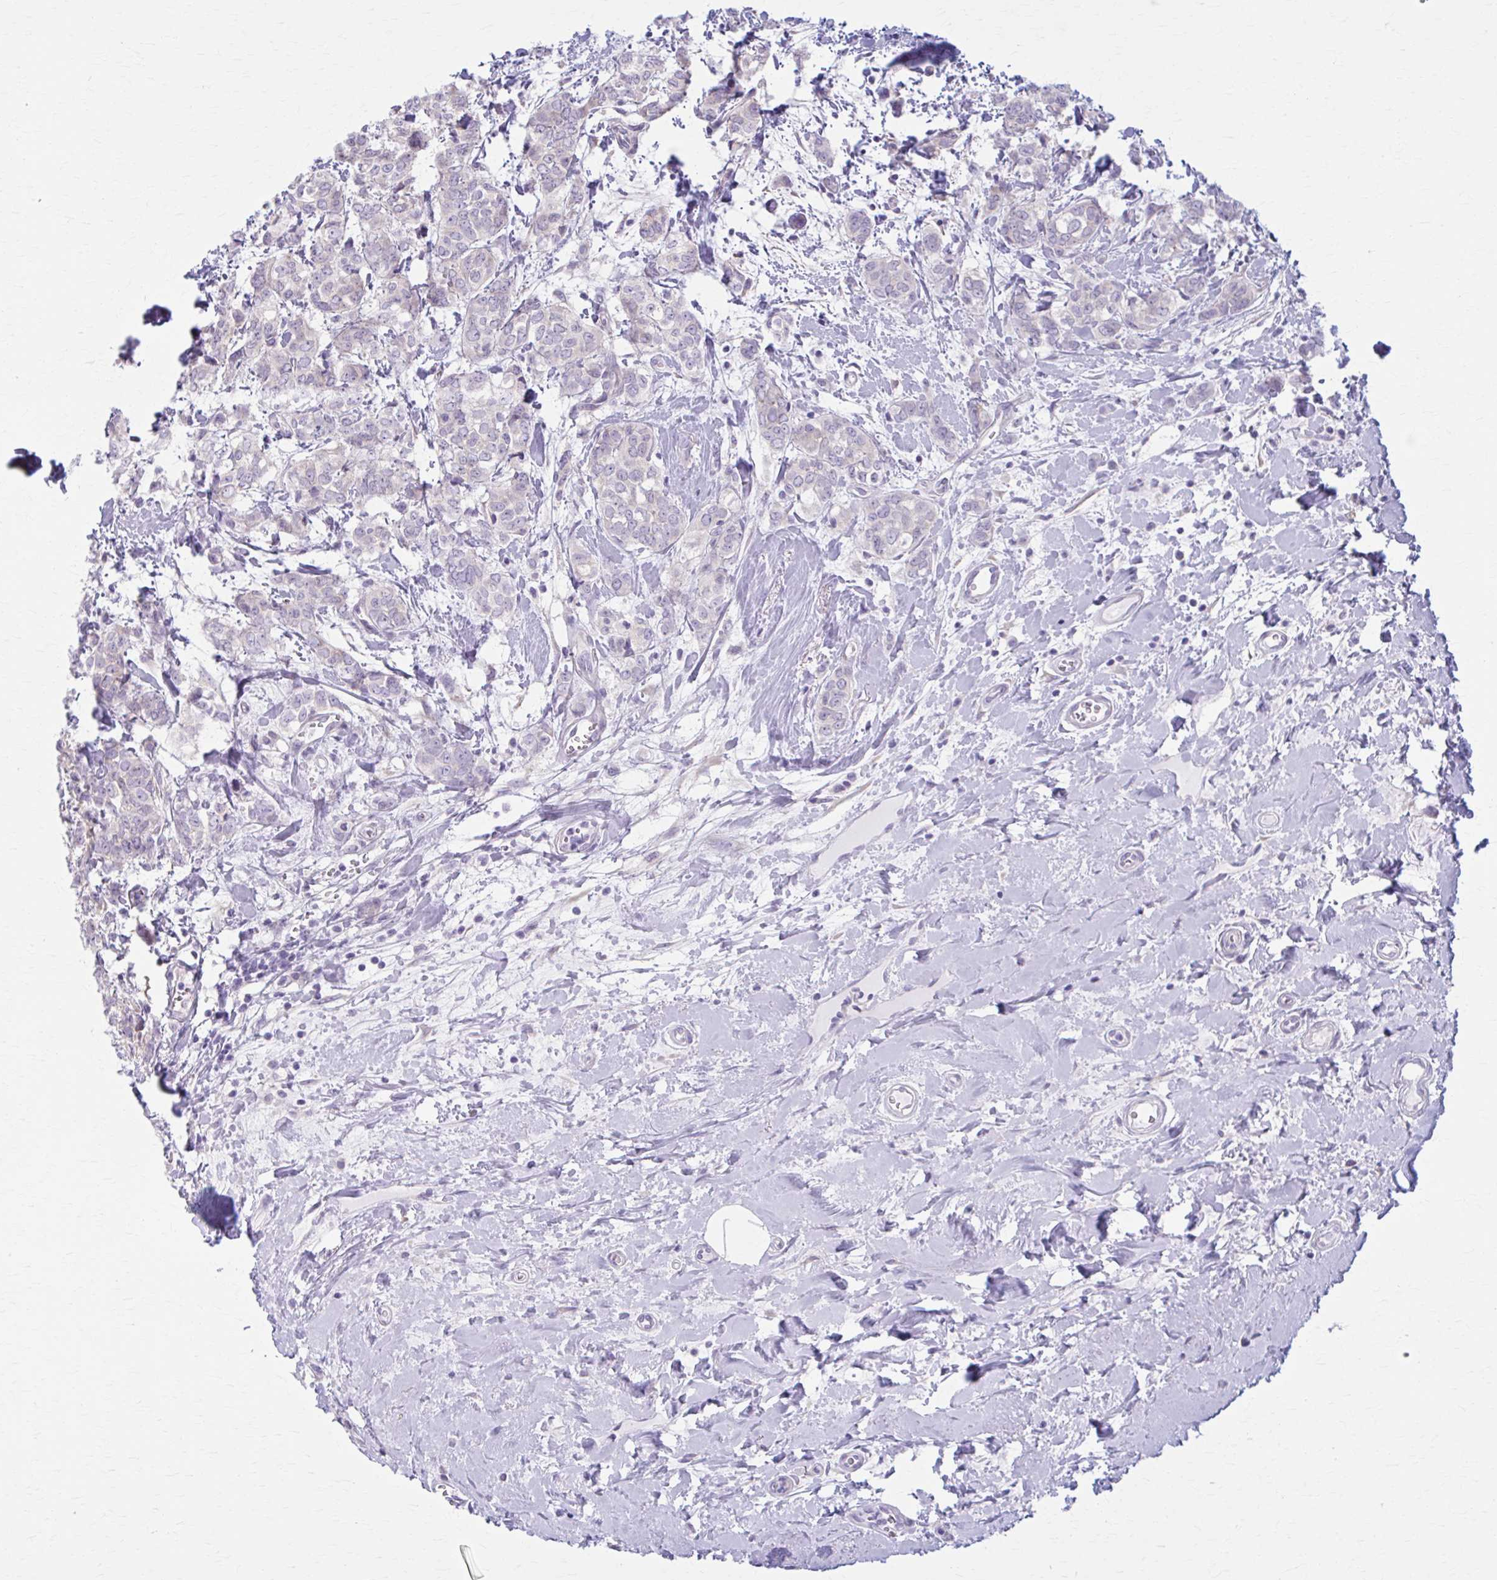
{"staining": {"intensity": "negative", "quantity": "none", "location": "none"}, "tissue": "breast cancer", "cell_type": "Tumor cells", "image_type": "cancer", "snomed": [{"axis": "morphology", "description": "Duct carcinoma"}, {"axis": "topography", "description": "Breast"}], "caption": "This is a micrograph of immunohistochemistry (IHC) staining of breast invasive ductal carcinoma, which shows no staining in tumor cells.", "gene": "PRKRA", "patient": {"sex": "female", "age": 61}}